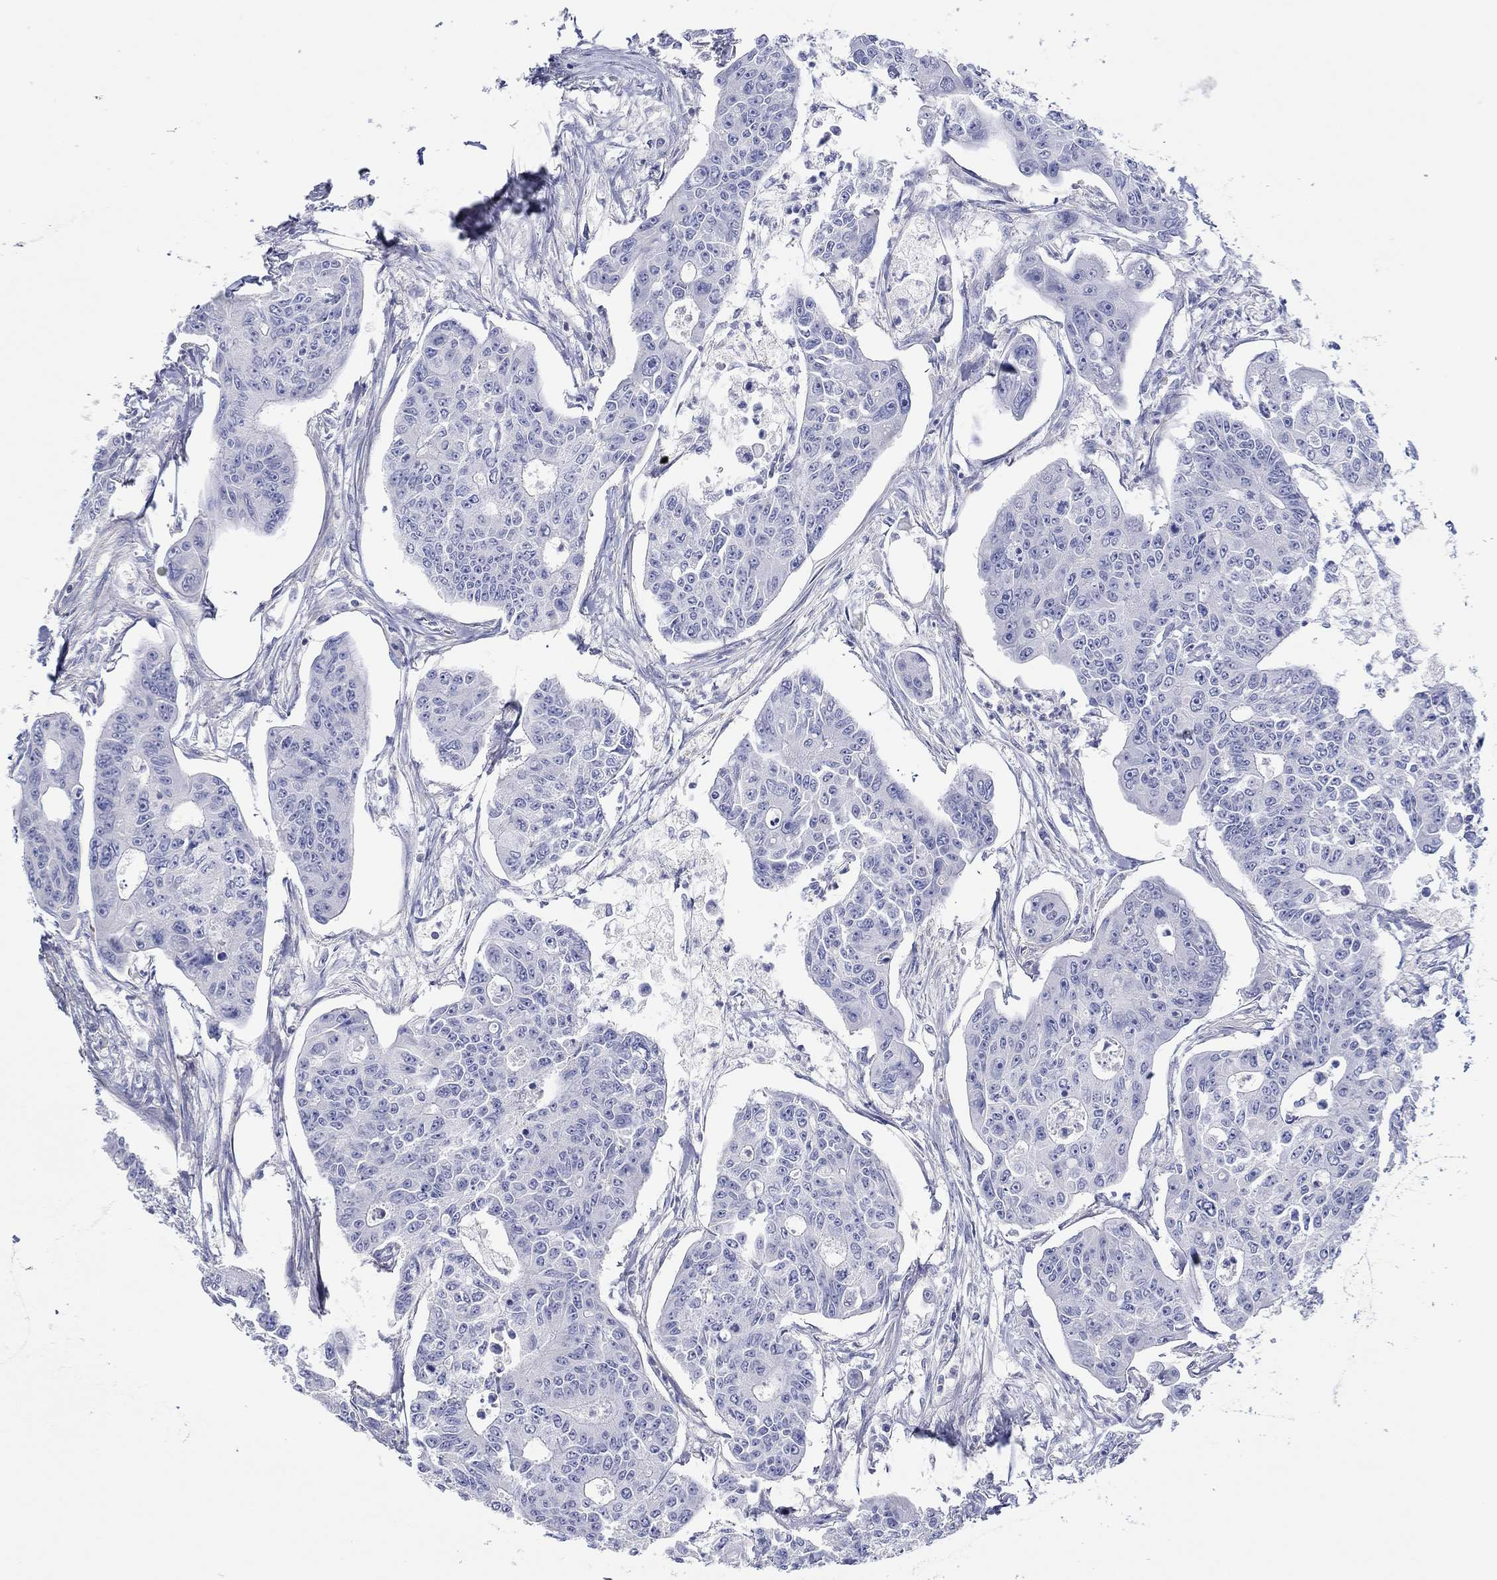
{"staining": {"intensity": "negative", "quantity": "none", "location": "none"}, "tissue": "colorectal cancer", "cell_type": "Tumor cells", "image_type": "cancer", "snomed": [{"axis": "morphology", "description": "Adenocarcinoma, NOS"}, {"axis": "topography", "description": "Colon"}], "caption": "Immunohistochemistry histopathology image of colorectal cancer stained for a protein (brown), which shows no staining in tumor cells. Brightfield microscopy of IHC stained with DAB (brown) and hematoxylin (blue), captured at high magnification.", "gene": "PPIL6", "patient": {"sex": "male", "age": 70}}